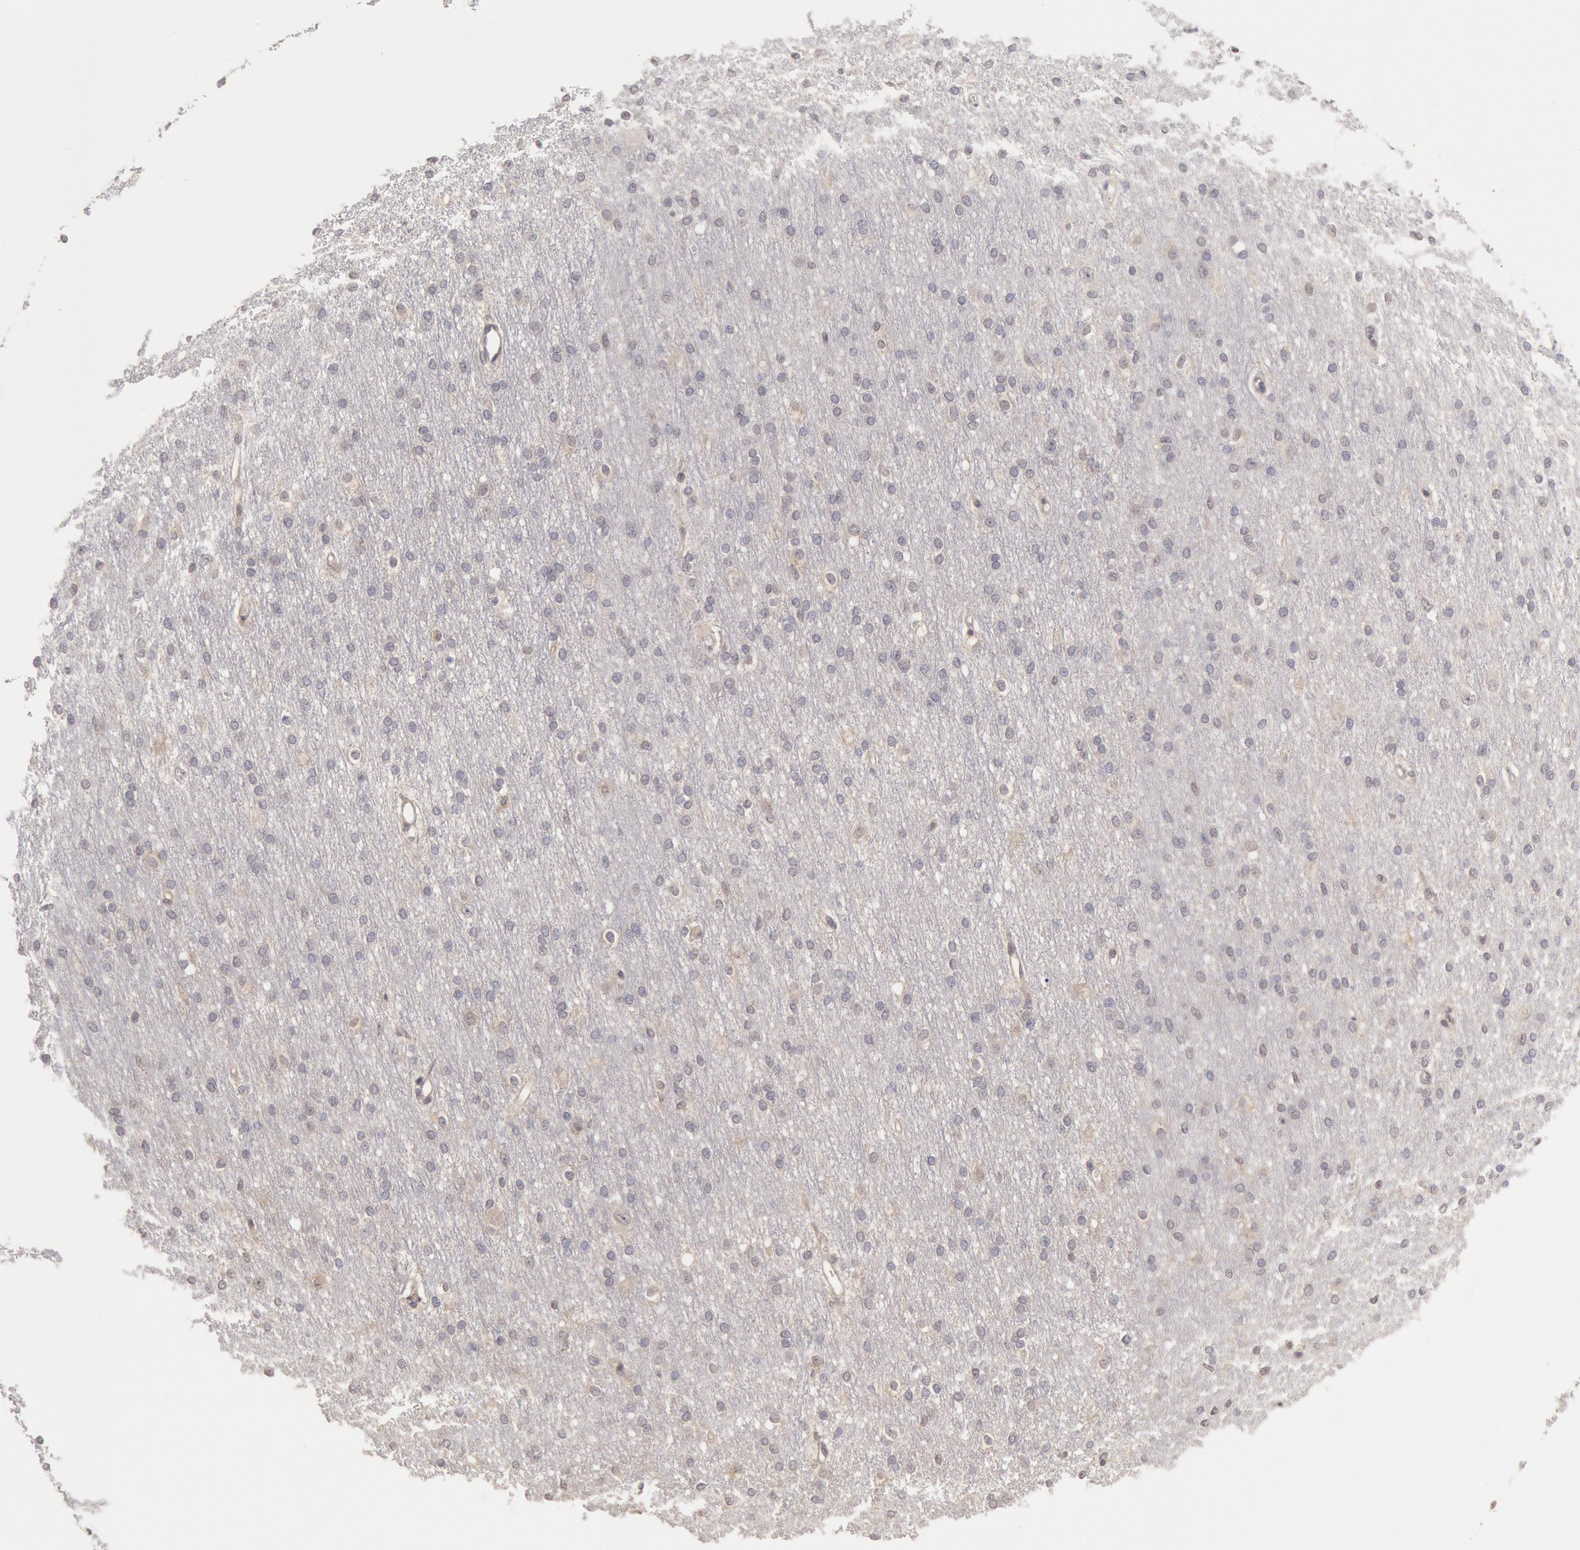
{"staining": {"intensity": "negative", "quantity": "none", "location": "none"}, "tissue": "cerebral cortex", "cell_type": "Endothelial cells", "image_type": "normal", "snomed": [{"axis": "morphology", "description": "Normal tissue, NOS"}, {"axis": "morphology", "description": "Inflammation, NOS"}, {"axis": "topography", "description": "Cerebral cortex"}], "caption": "Immunohistochemistry histopathology image of benign cerebral cortex stained for a protein (brown), which shows no staining in endothelial cells.", "gene": "ZFP36L1", "patient": {"sex": "male", "age": 6}}